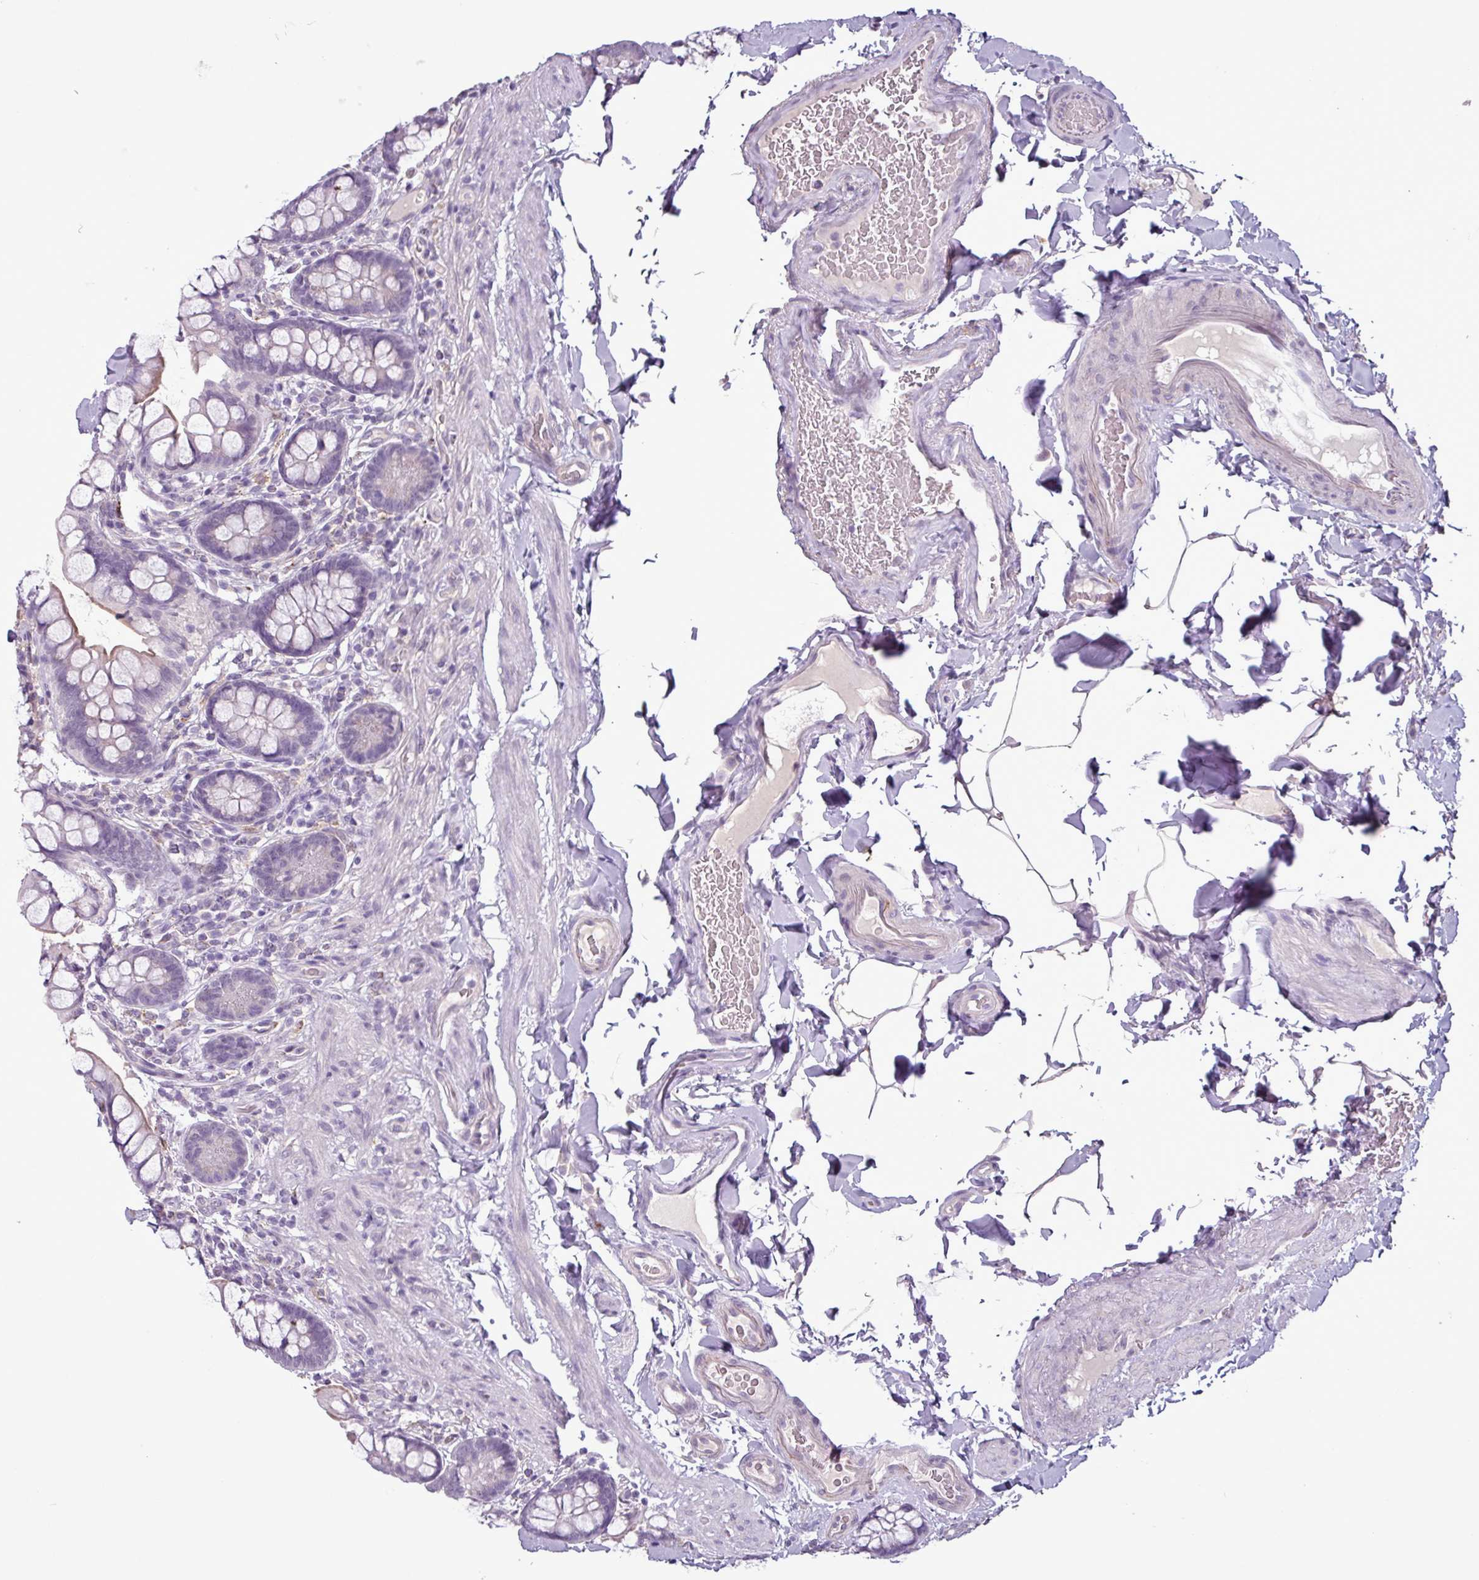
{"staining": {"intensity": "negative", "quantity": "none", "location": "none"}, "tissue": "small intestine", "cell_type": "Glandular cells", "image_type": "normal", "snomed": [{"axis": "morphology", "description": "Normal tissue, NOS"}, {"axis": "topography", "description": "Small intestine"}], "caption": "An immunohistochemistry micrograph of normal small intestine is shown. There is no staining in glandular cells of small intestine.", "gene": "C9orf24", "patient": {"sex": "male", "age": 70}}